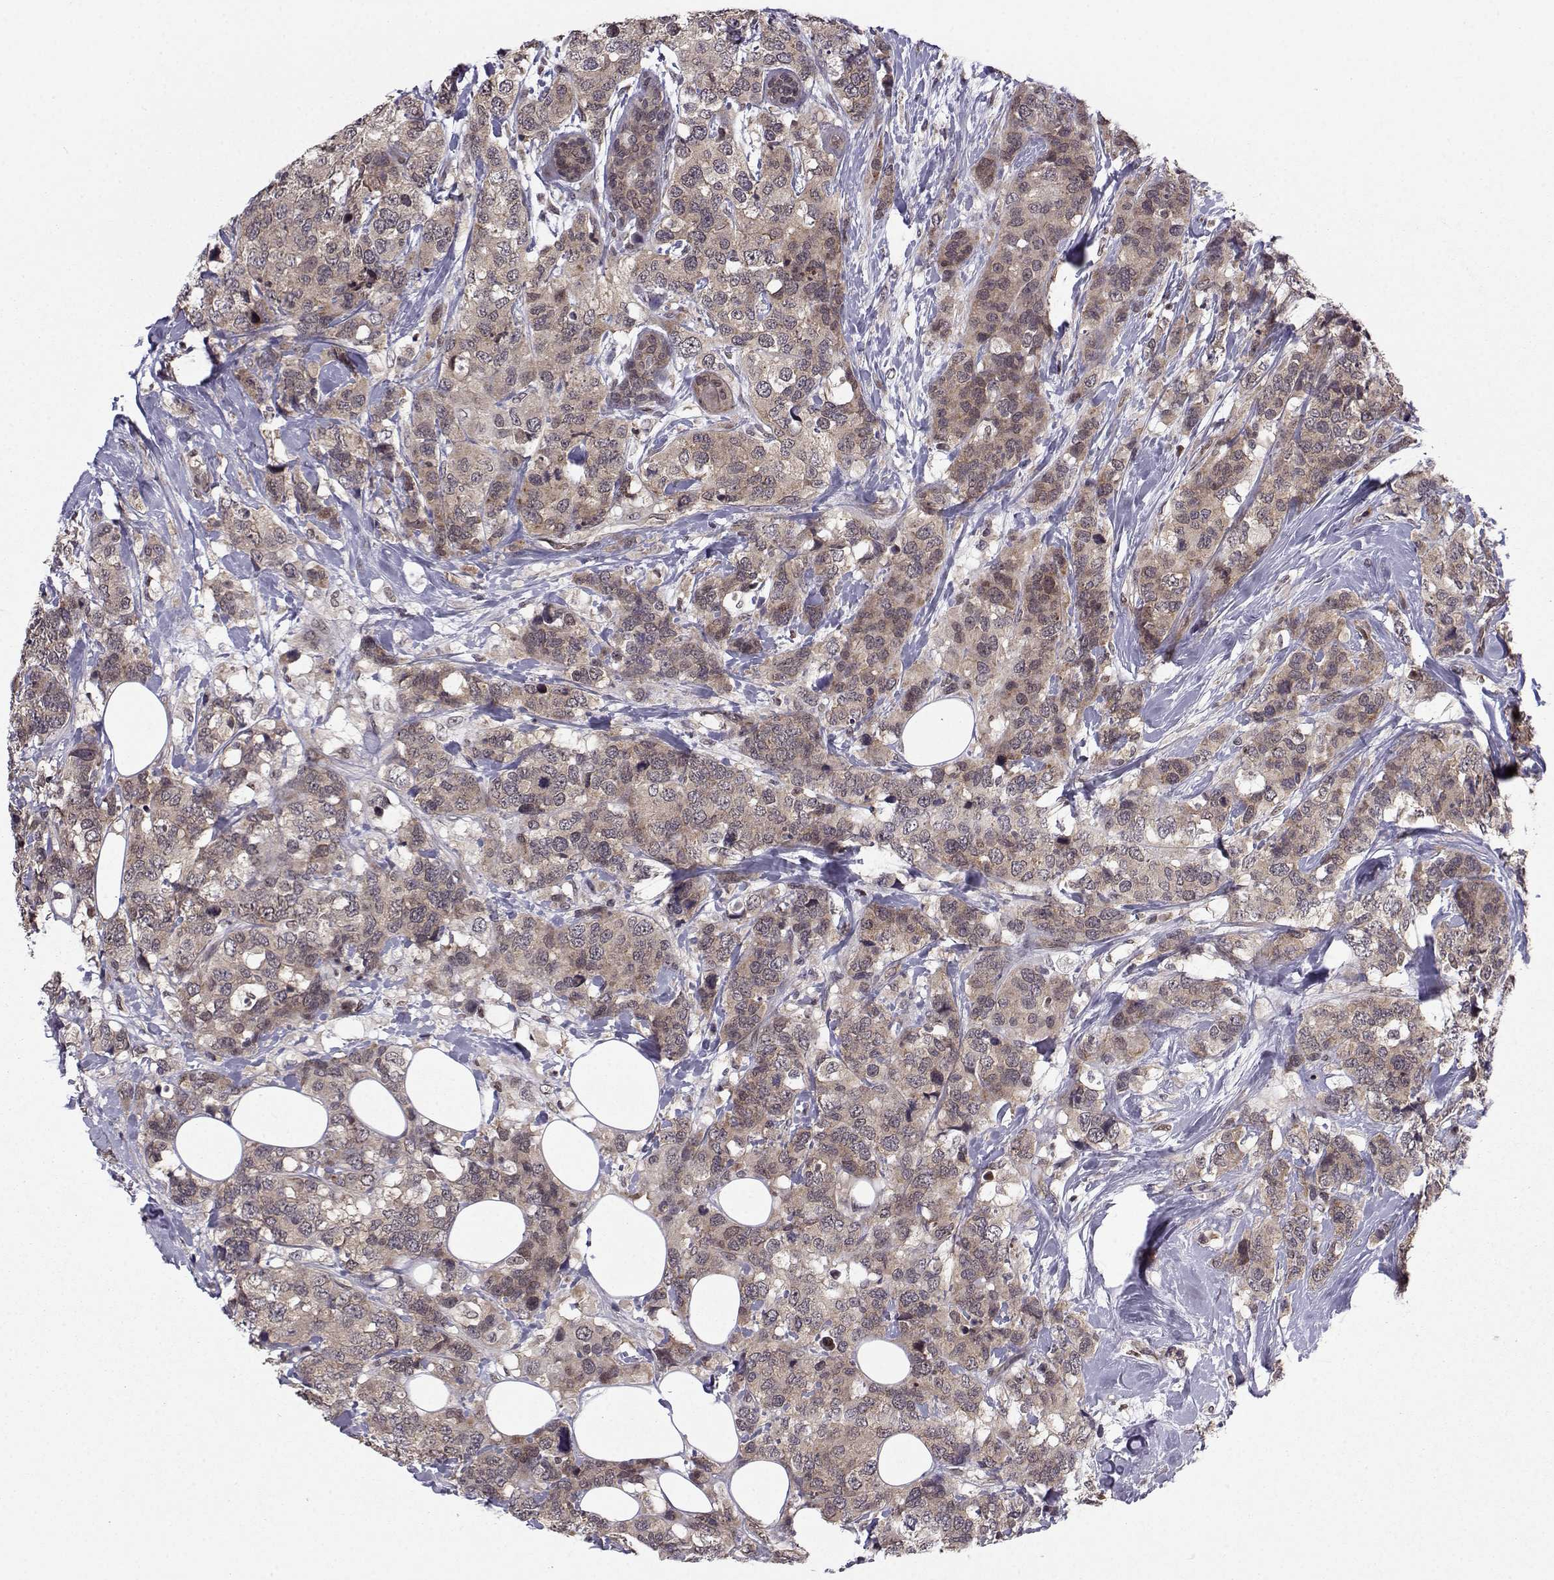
{"staining": {"intensity": "moderate", "quantity": ">75%", "location": "cytoplasmic/membranous"}, "tissue": "breast cancer", "cell_type": "Tumor cells", "image_type": "cancer", "snomed": [{"axis": "morphology", "description": "Lobular carcinoma"}, {"axis": "topography", "description": "Breast"}], "caption": "A medium amount of moderate cytoplasmic/membranous expression is seen in about >75% of tumor cells in breast cancer tissue.", "gene": "PKN2", "patient": {"sex": "female", "age": 59}}